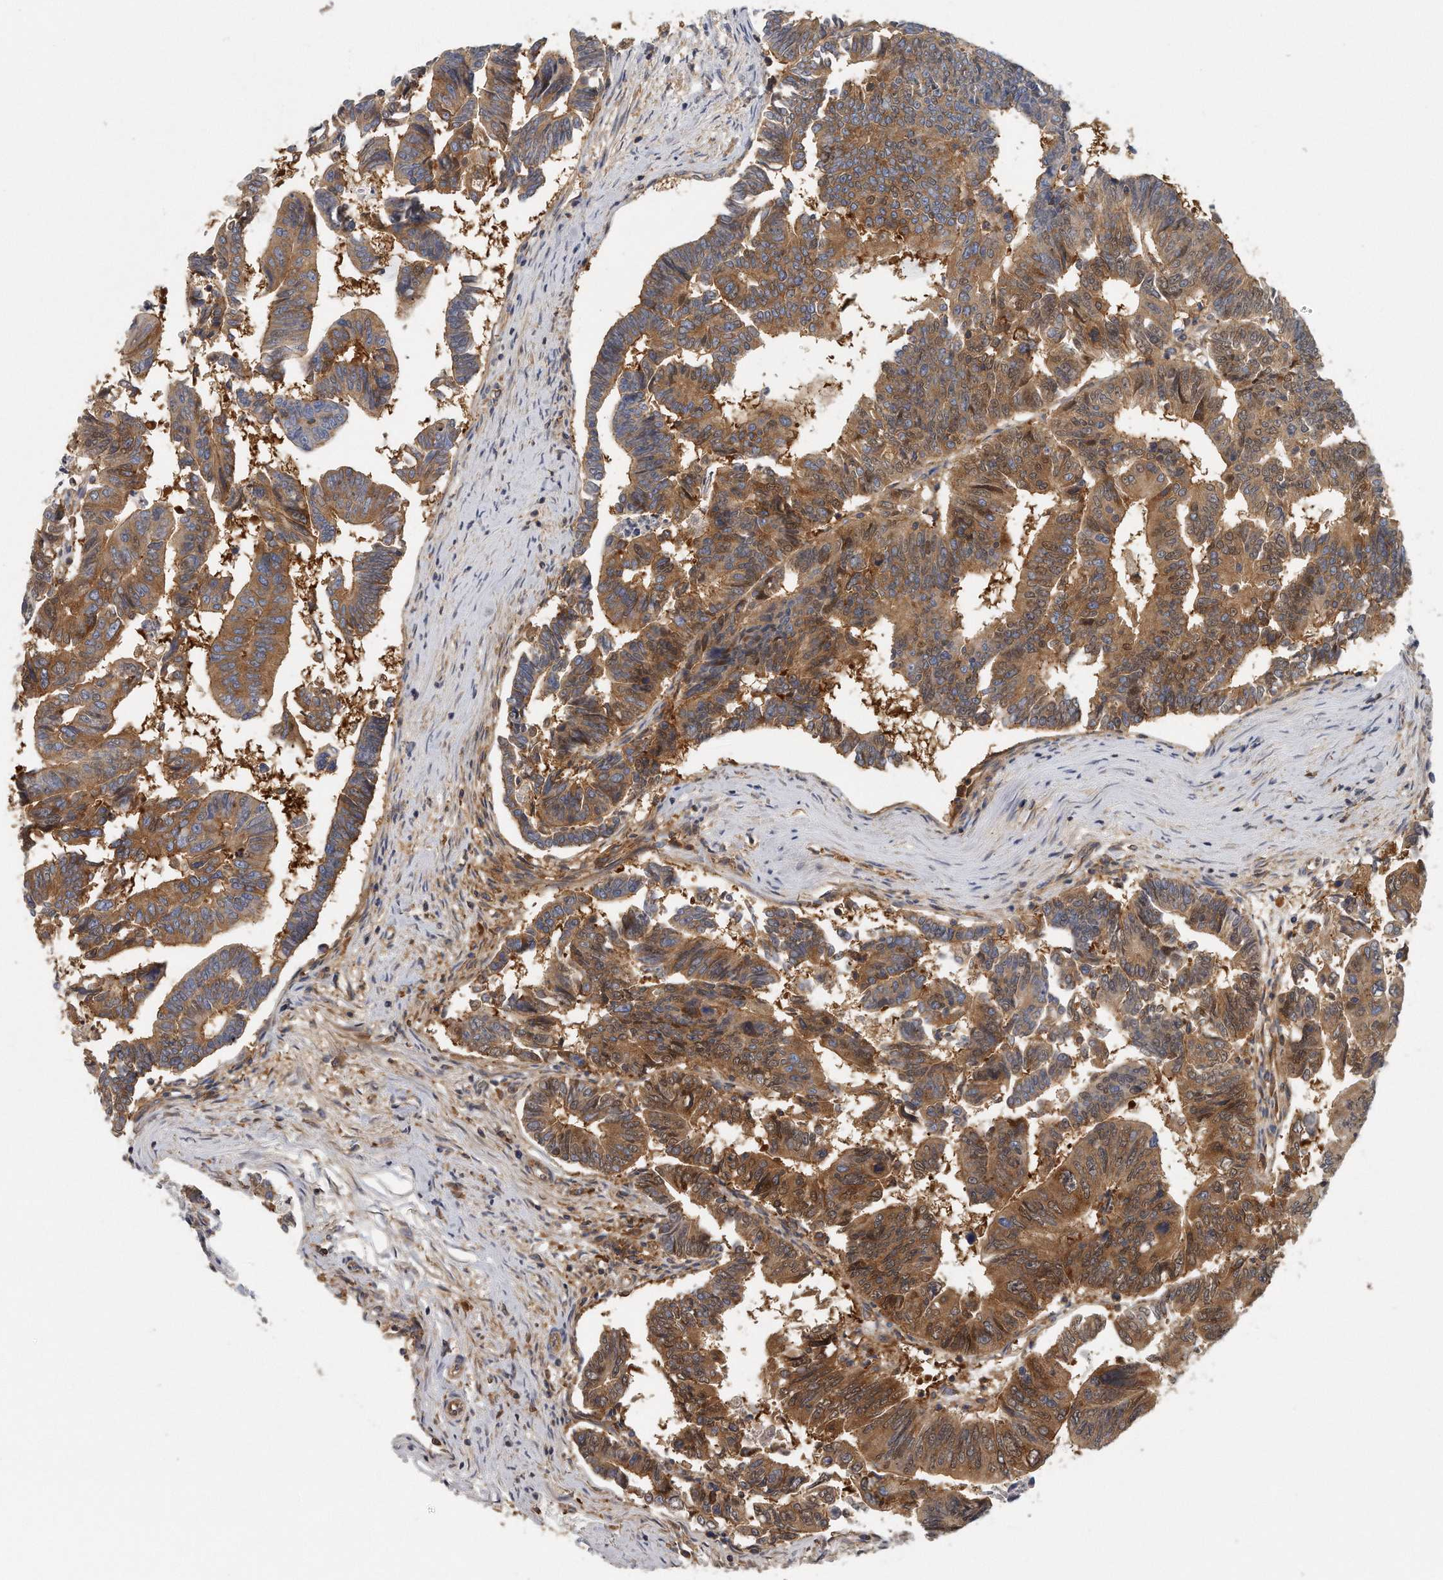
{"staining": {"intensity": "moderate", "quantity": ">75%", "location": "cytoplasmic/membranous"}, "tissue": "colorectal cancer", "cell_type": "Tumor cells", "image_type": "cancer", "snomed": [{"axis": "morphology", "description": "Adenocarcinoma, NOS"}, {"axis": "topography", "description": "Rectum"}], "caption": "An image of human colorectal cancer (adenocarcinoma) stained for a protein displays moderate cytoplasmic/membranous brown staining in tumor cells.", "gene": "EIF3I", "patient": {"sex": "female", "age": 65}}